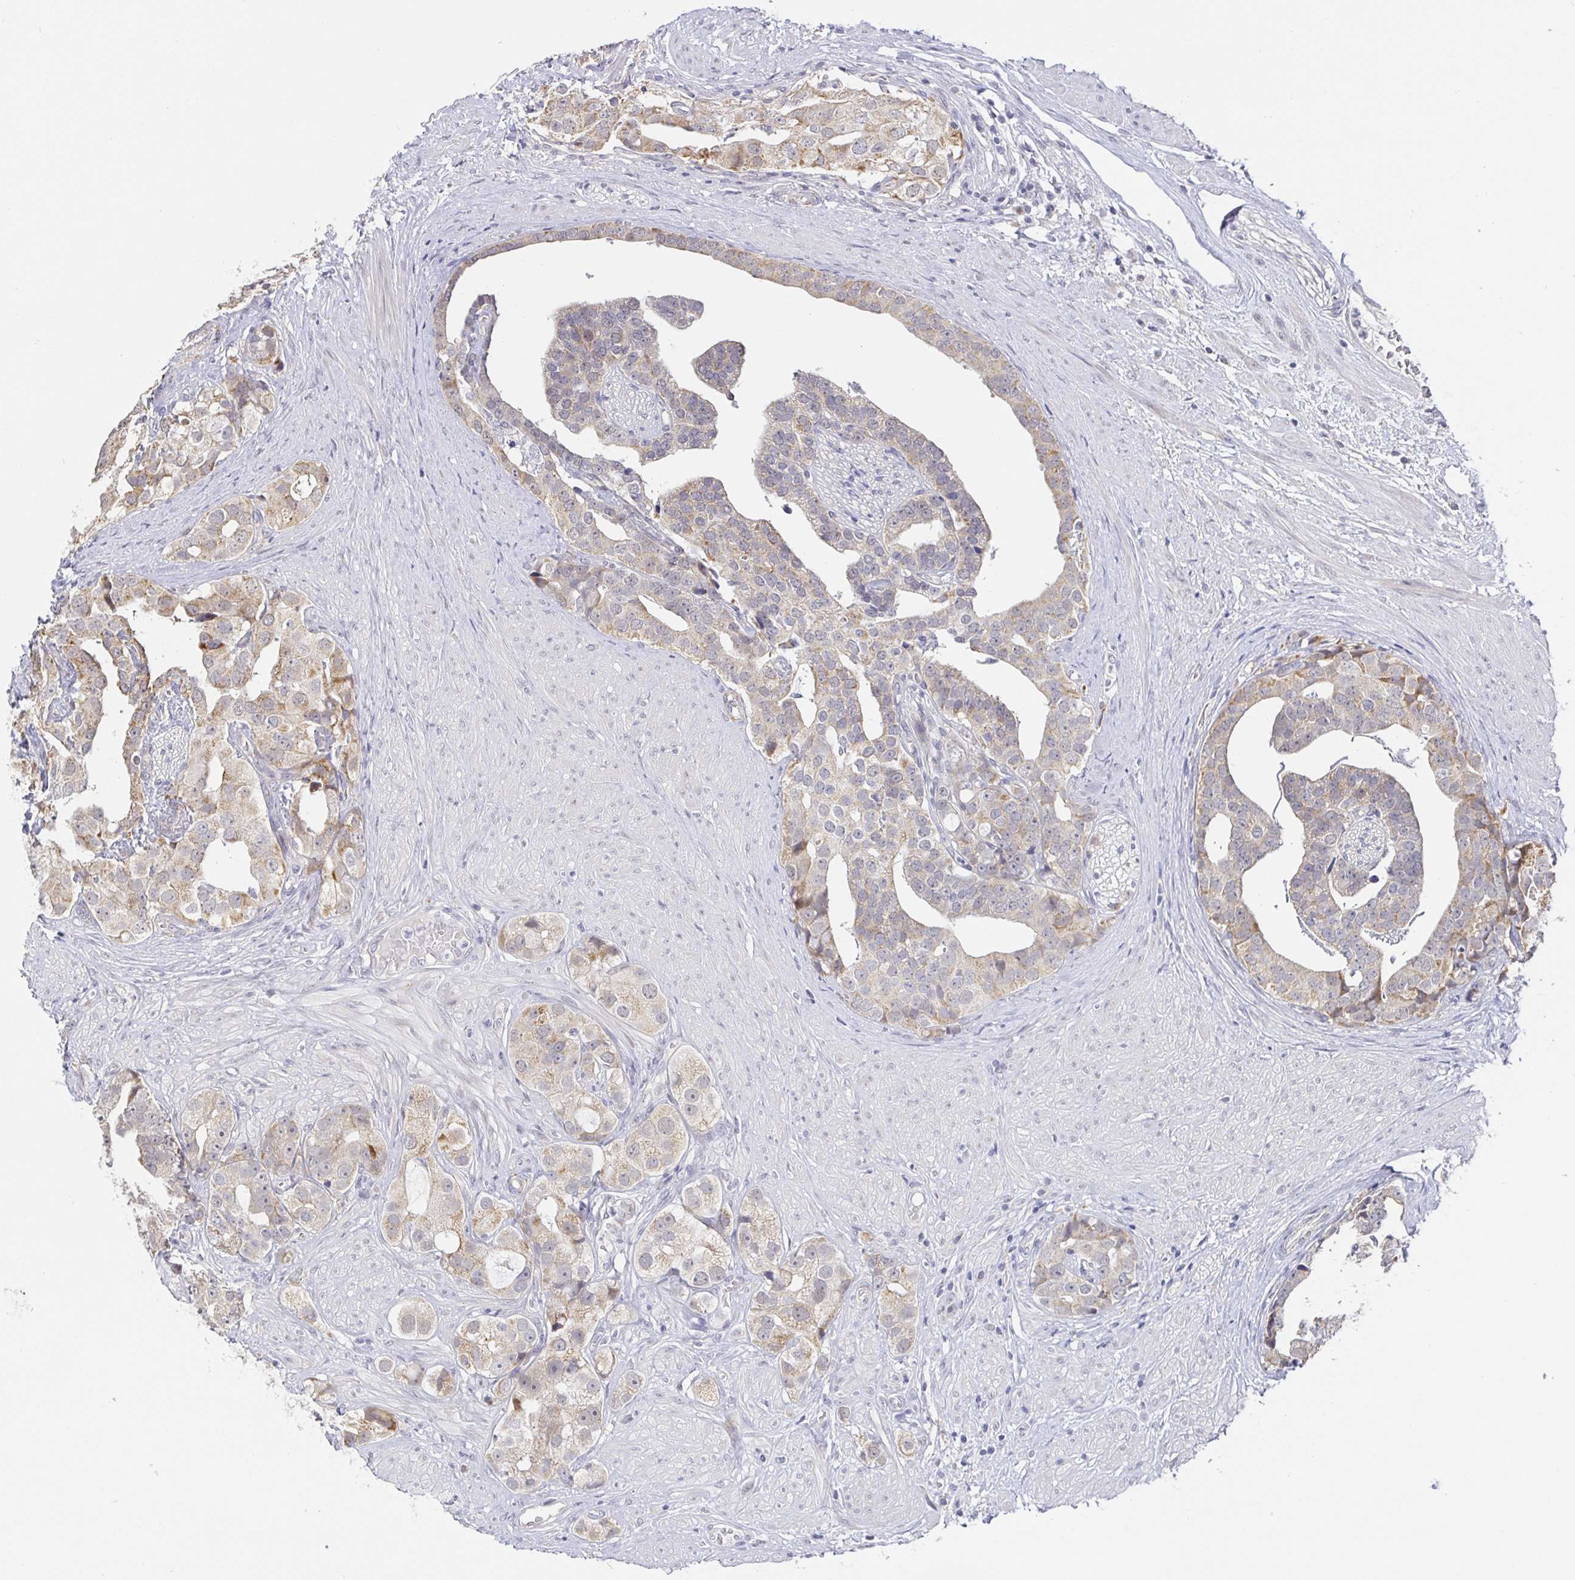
{"staining": {"intensity": "weak", "quantity": "25%-75%", "location": "cytoplasmic/membranous"}, "tissue": "prostate cancer", "cell_type": "Tumor cells", "image_type": "cancer", "snomed": [{"axis": "morphology", "description": "Adenocarcinoma, High grade"}, {"axis": "topography", "description": "Prostate"}], "caption": "Prostate cancer (adenocarcinoma (high-grade)) stained for a protein (brown) shows weak cytoplasmic/membranous positive expression in about 25%-75% of tumor cells.", "gene": "CIT", "patient": {"sex": "male", "age": 71}}